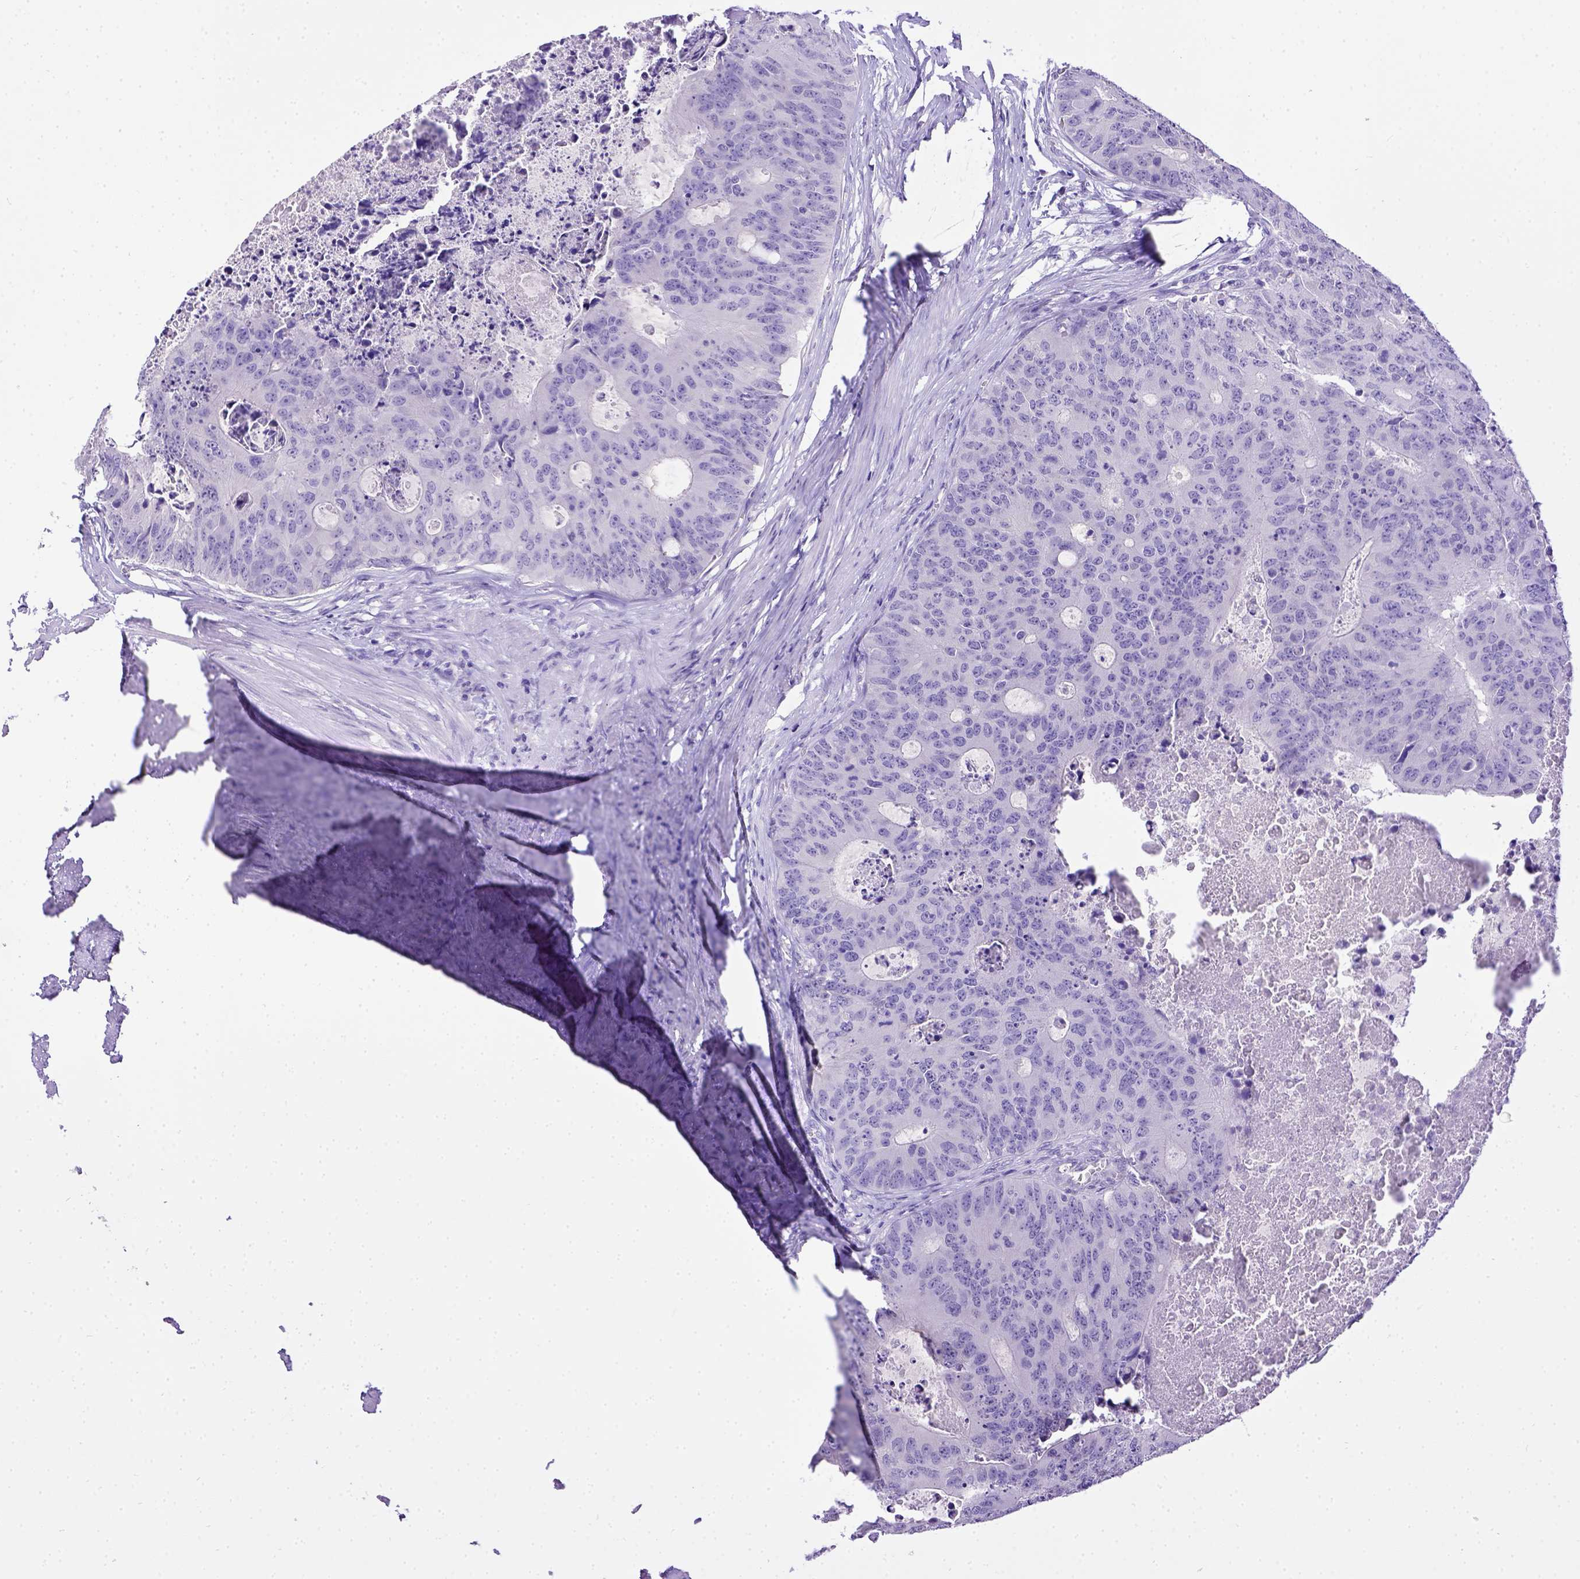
{"staining": {"intensity": "negative", "quantity": "none", "location": "none"}, "tissue": "colorectal cancer", "cell_type": "Tumor cells", "image_type": "cancer", "snomed": [{"axis": "morphology", "description": "Adenocarcinoma, NOS"}, {"axis": "topography", "description": "Colon"}], "caption": "A high-resolution image shows IHC staining of colorectal cancer, which exhibits no significant expression in tumor cells.", "gene": "ESR1", "patient": {"sex": "male", "age": 67}}